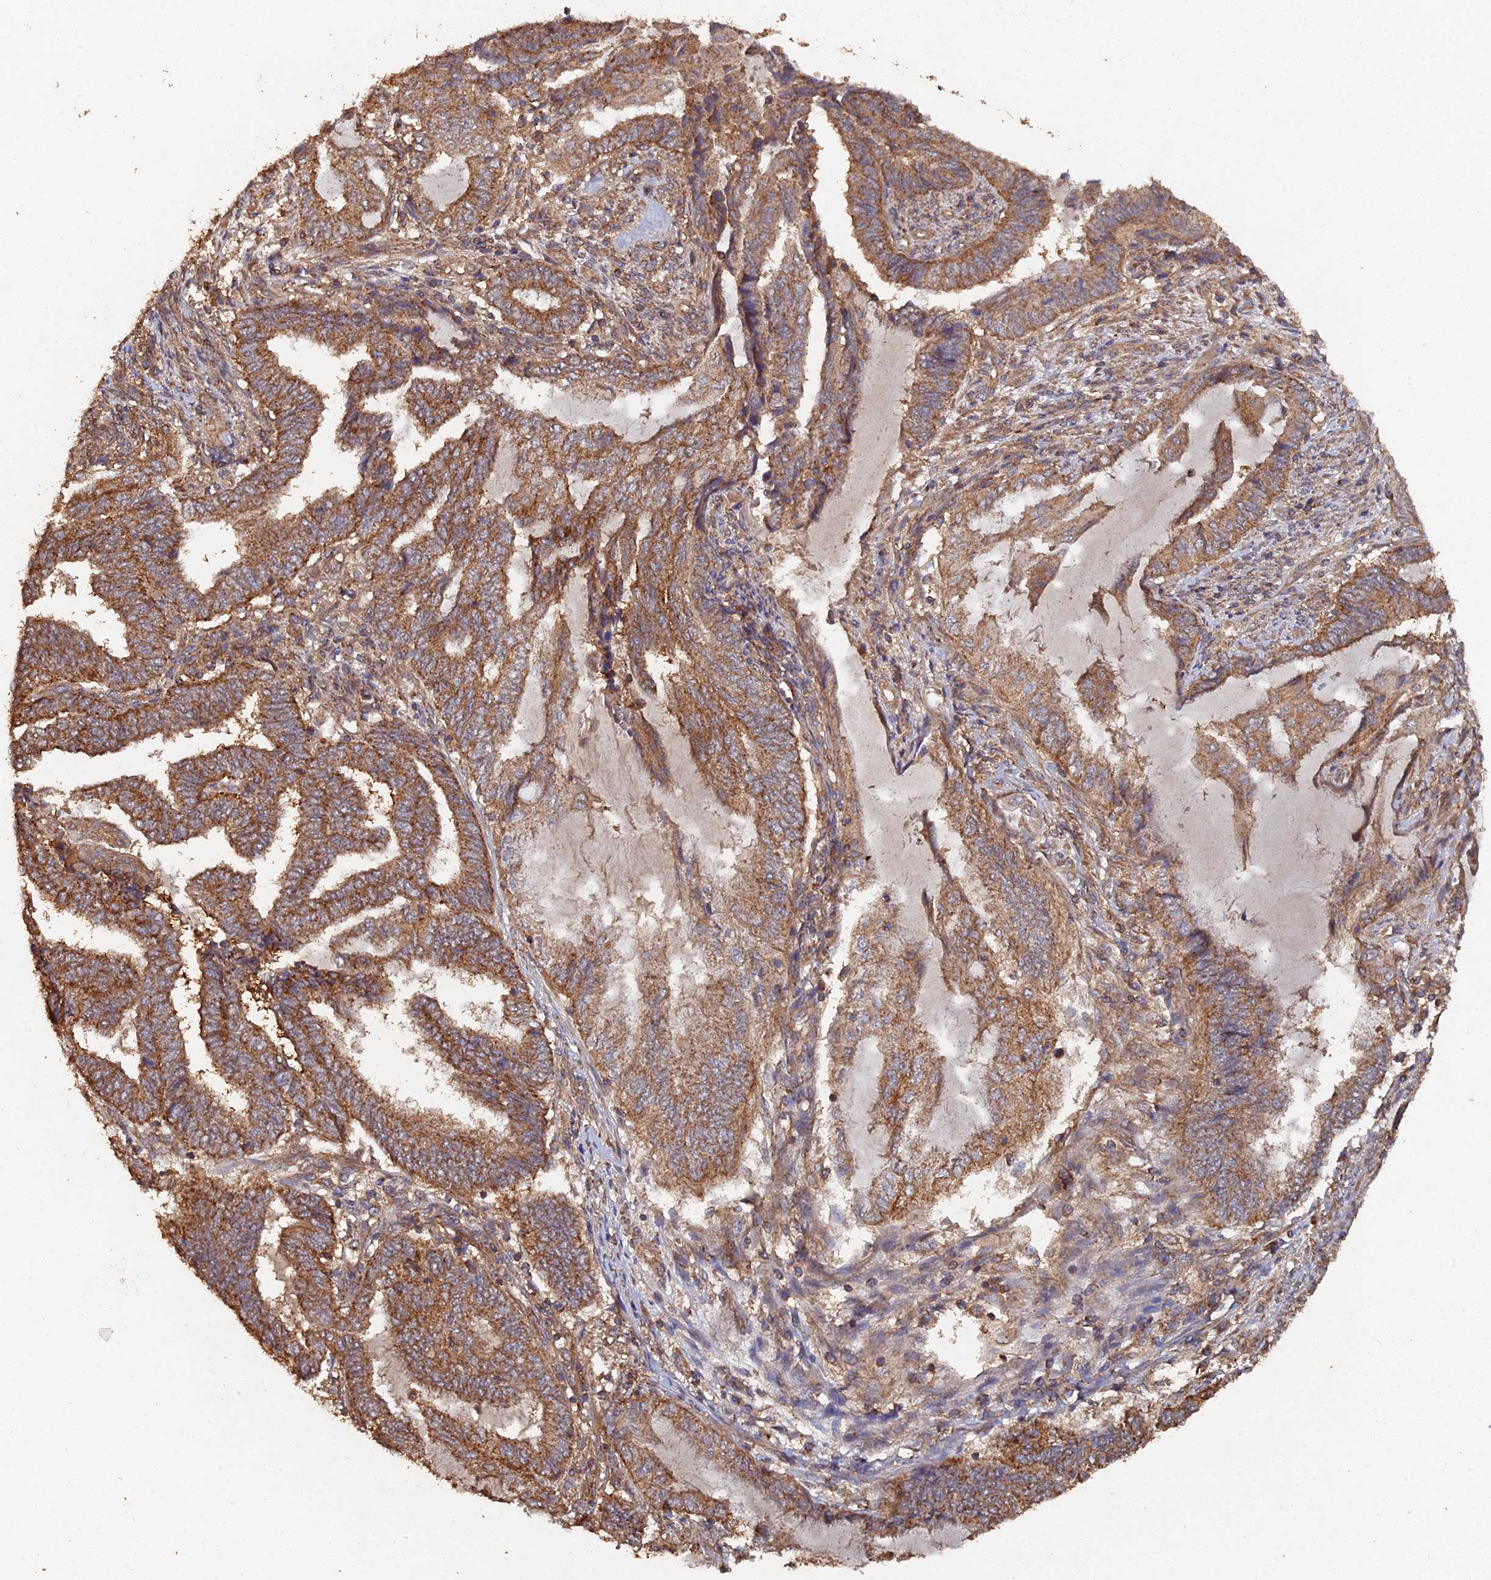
{"staining": {"intensity": "moderate", "quantity": ">75%", "location": "cytoplasmic/membranous"}, "tissue": "endometrial cancer", "cell_type": "Tumor cells", "image_type": "cancer", "snomed": [{"axis": "morphology", "description": "Adenocarcinoma, NOS"}, {"axis": "topography", "description": "Uterus"}, {"axis": "topography", "description": "Endometrium"}], "caption": "The micrograph reveals a brown stain indicating the presence of a protein in the cytoplasmic/membranous of tumor cells in endometrial adenocarcinoma. The staining was performed using DAB to visualize the protein expression in brown, while the nuclei were stained in blue with hematoxylin (Magnification: 20x).", "gene": "SPANXN4", "patient": {"sex": "female", "age": 70}}